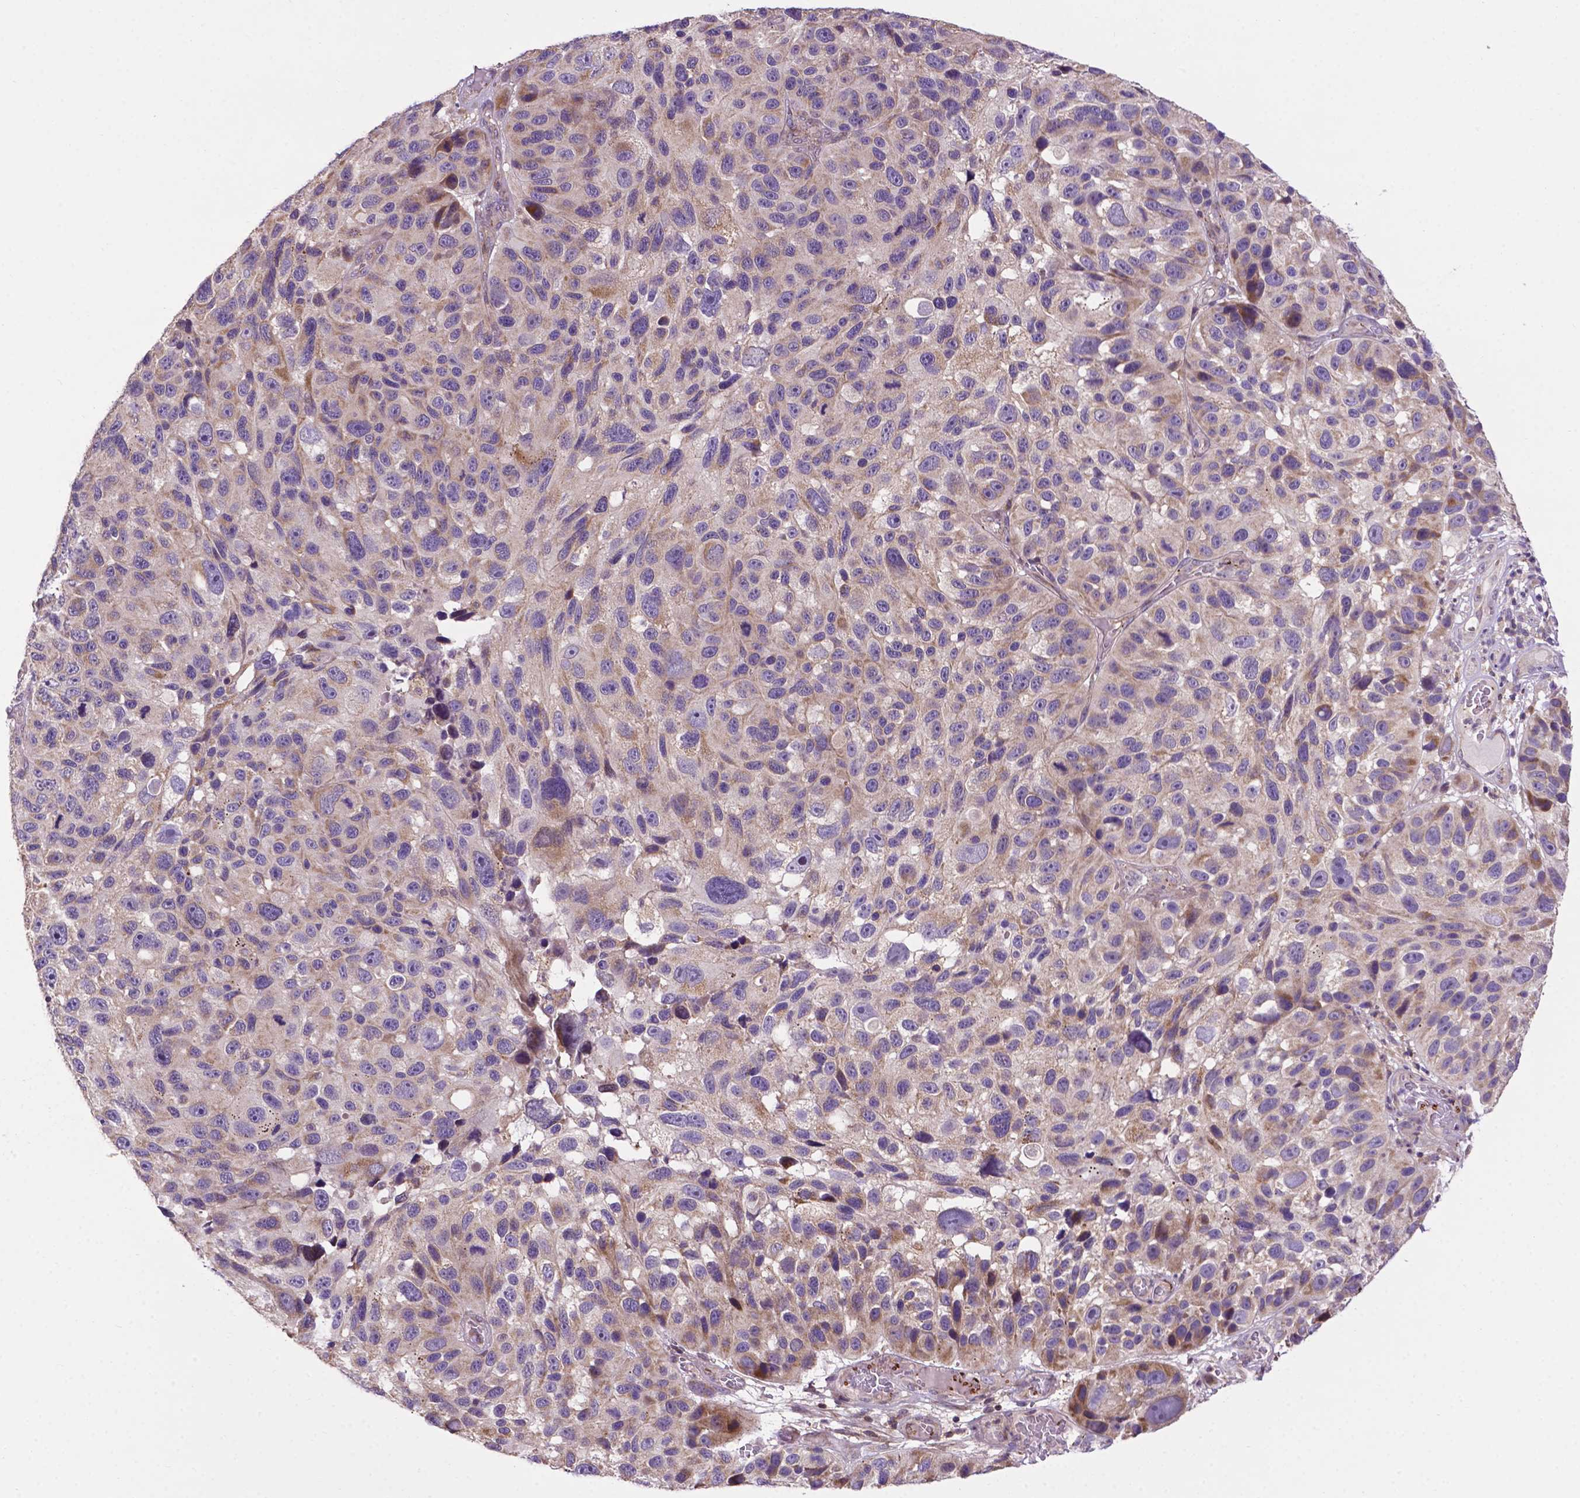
{"staining": {"intensity": "negative", "quantity": "none", "location": "none"}, "tissue": "melanoma", "cell_type": "Tumor cells", "image_type": "cancer", "snomed": [{"axis": "morphology", "description": "Malignant melanoma, NOS"}, {"axis": "topography", "description": "Skin"}], "caption": "Melanoma was stained to show a protein in brown. There is no significant expression in tumor cells.", "gene": "SPNS2", "patient": {"sex": "male", "age": 53}}